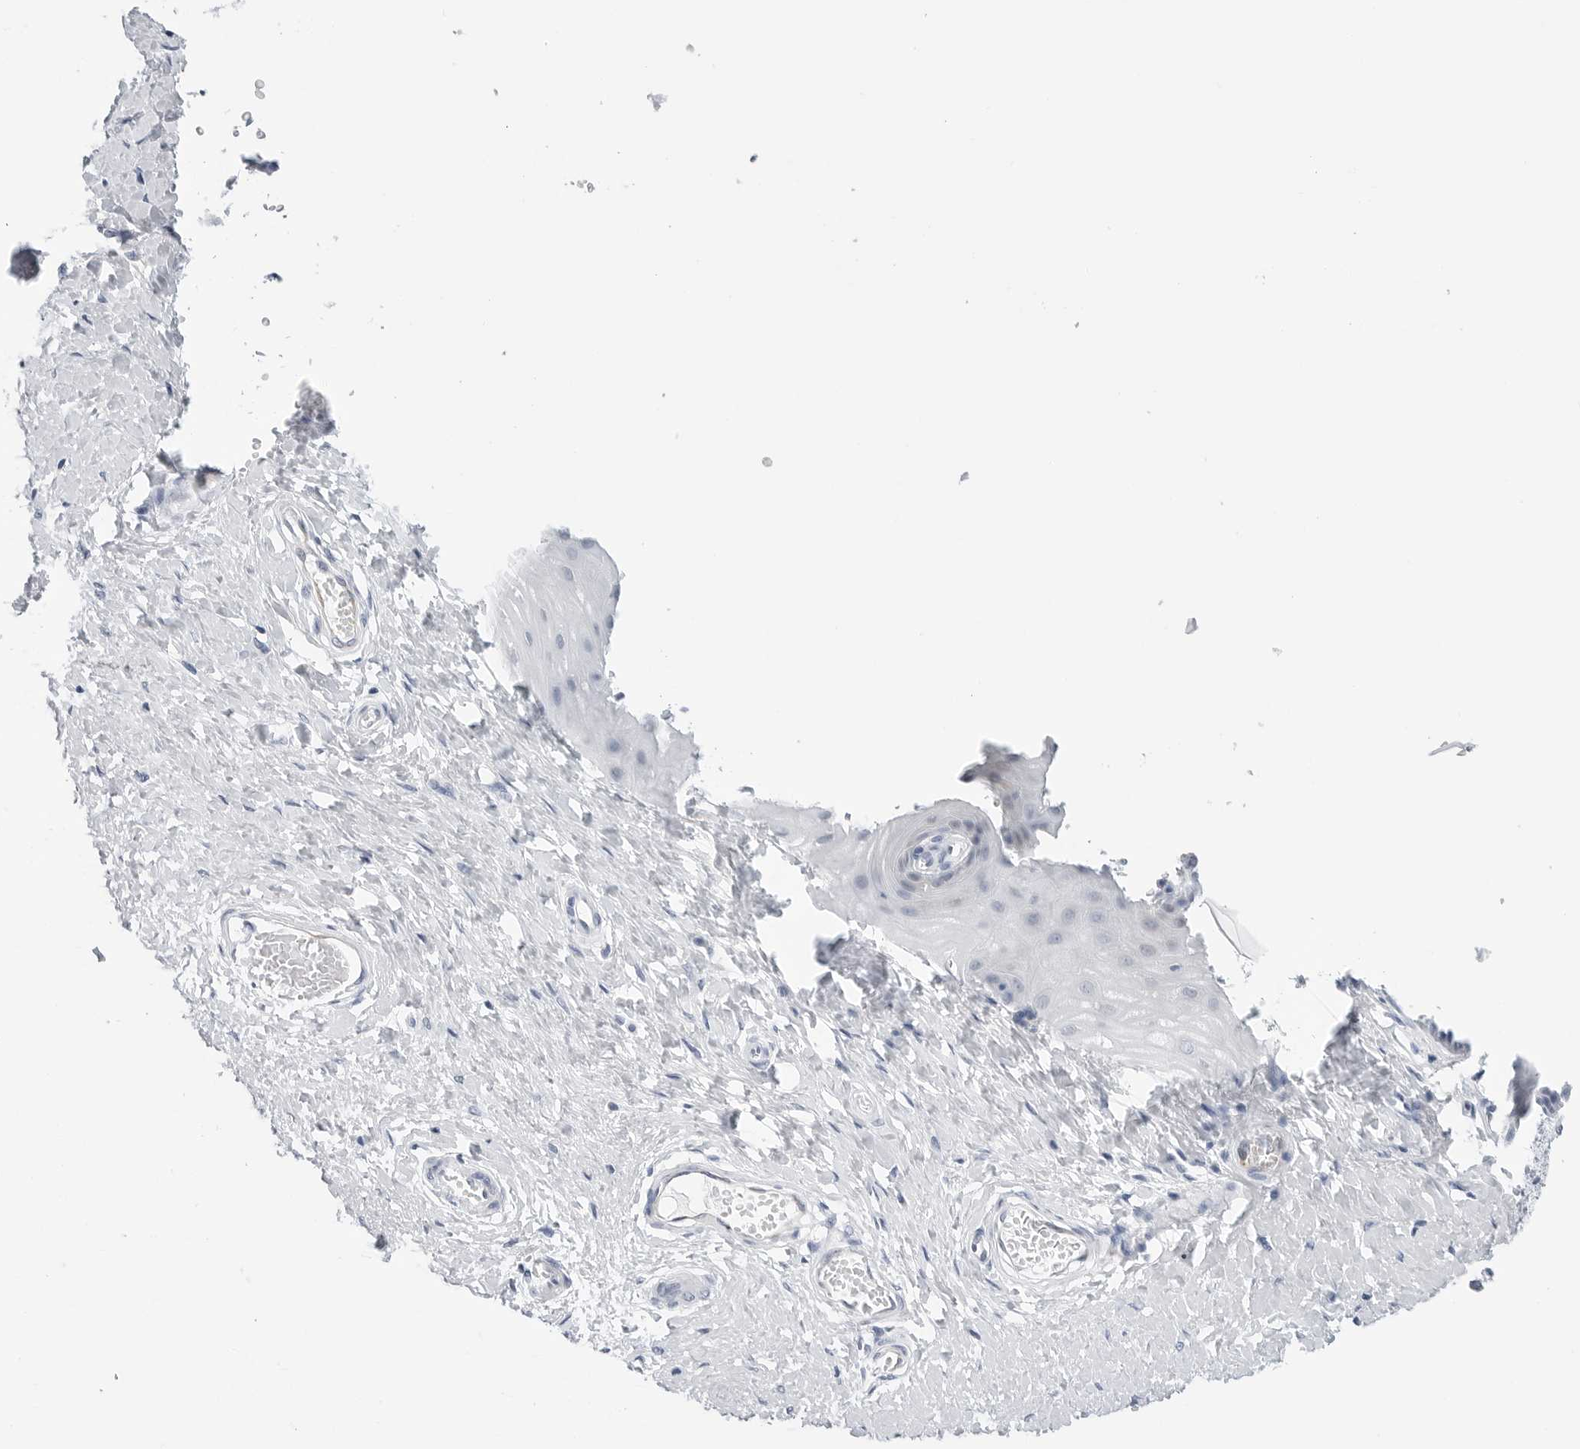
{"staining": {"intensity": "negative", "quantity": "none", "location": "none"}, "tissue": "cervix", "cell_type": "Glandular cells", "image_type": "normal", "snomed": [{"axis": "morphology", "description": "Normal tissue, NOS"}, {"axis": "topography", "description": "Cervix"}], "caption": "Immunohistochemical staining of normal human cervix exhibits no significant staining in glandular cells. The staining was performed using DAB (3,3'-diaminobenzidine) to visualize the protein expression in brown, while the nuclei were stained in blue with hematoxylin (Magnification: 20x).", "gene": "SLC19A1", "patient": {"sex": "female", "age": 55}}